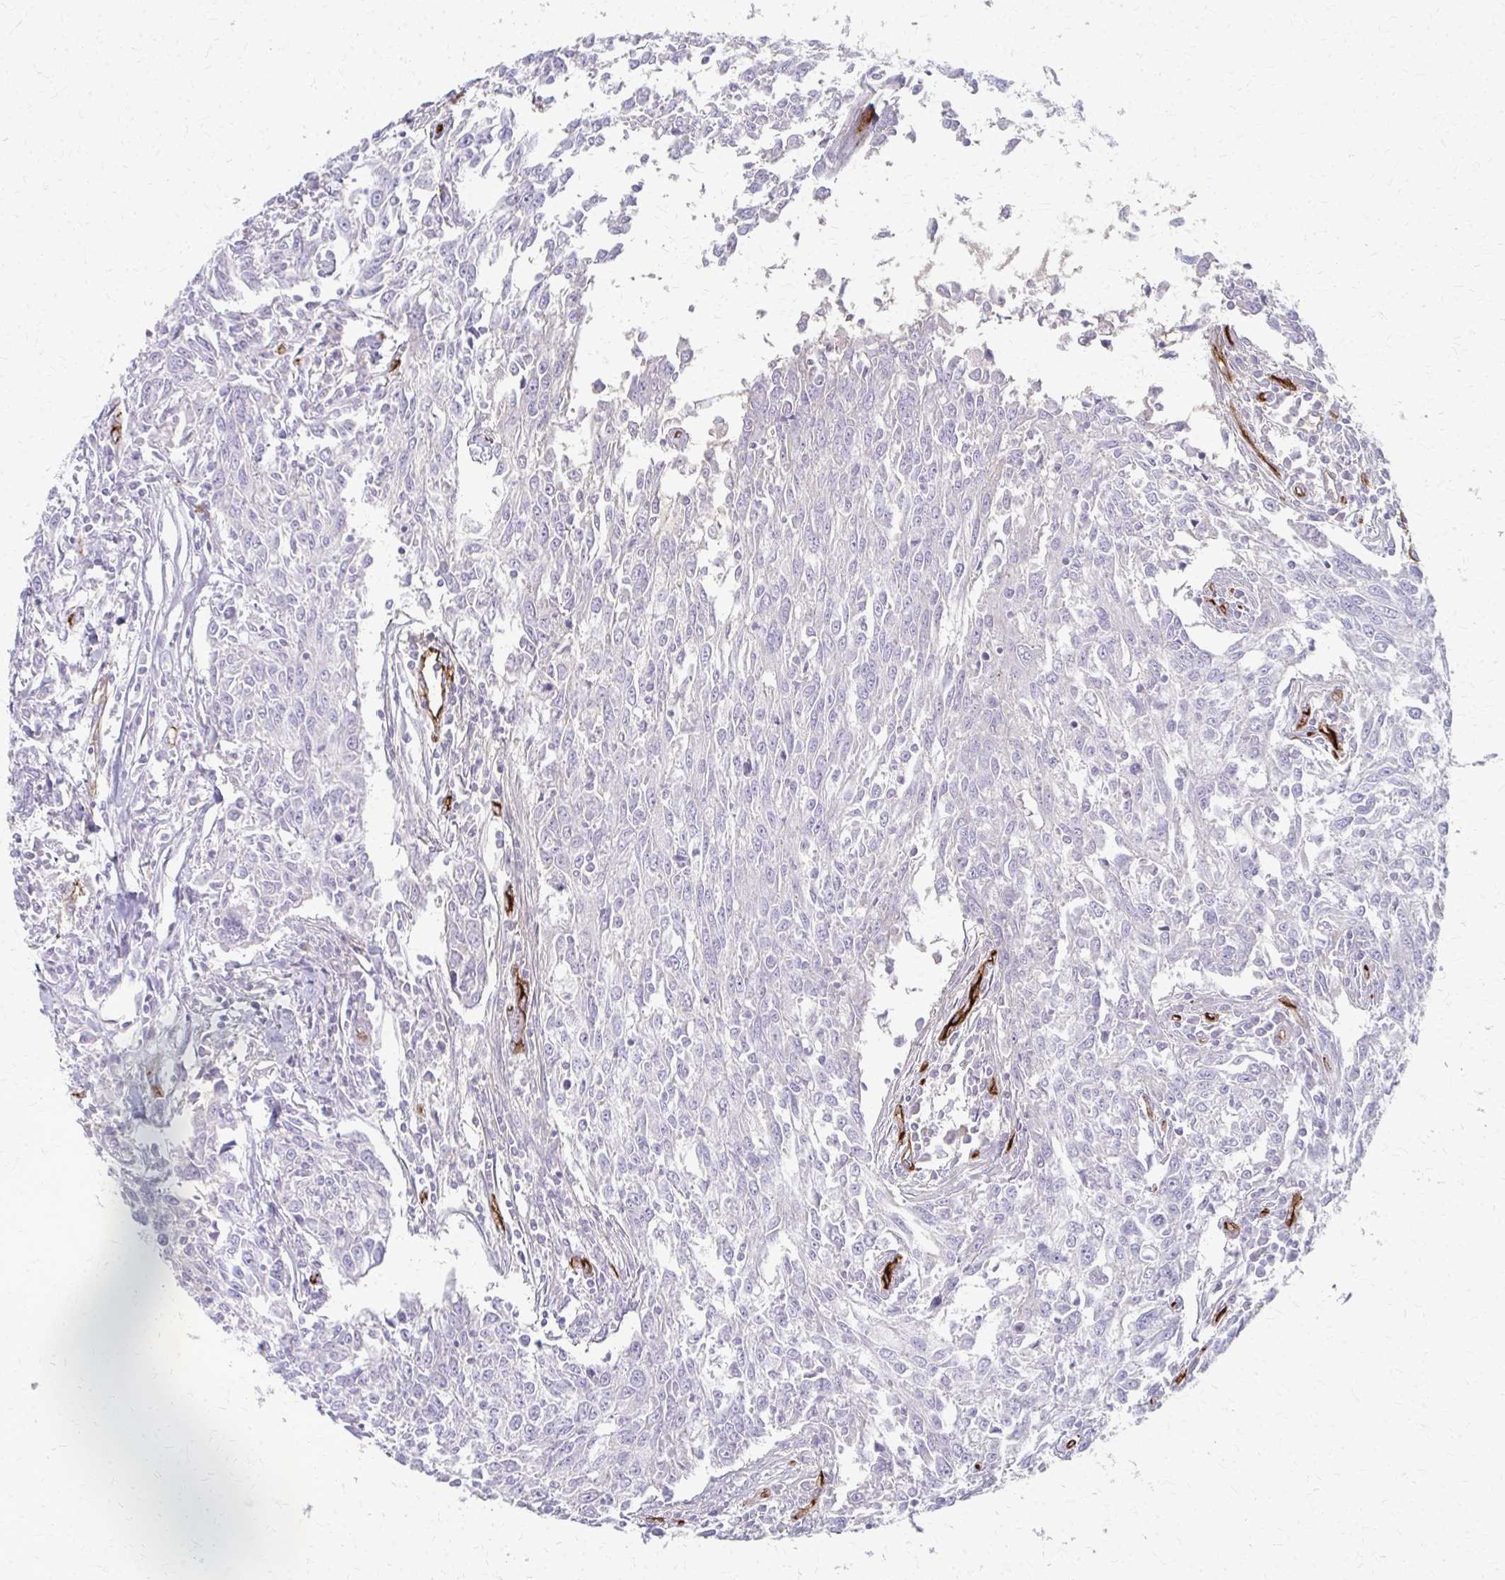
{"staining": {"intensity": "negative", "quantity": "none", "location": "none"}, "tissue": "breast cancer", "cell_type": "Tumor cells", "image_type": "cancer", "snomed": [{"axis": "morphology", "description": "Duct carcinoma"}, {"axis": "topography", "description": "Breast"}], "caption": "DAB immunohistochemical staining of infiltrating ductal carcinoma (breast) displays no significant positivity in tumor cells.", "gene": "ADIPOQ", "patient": {"sex": "female", "age": 50}}